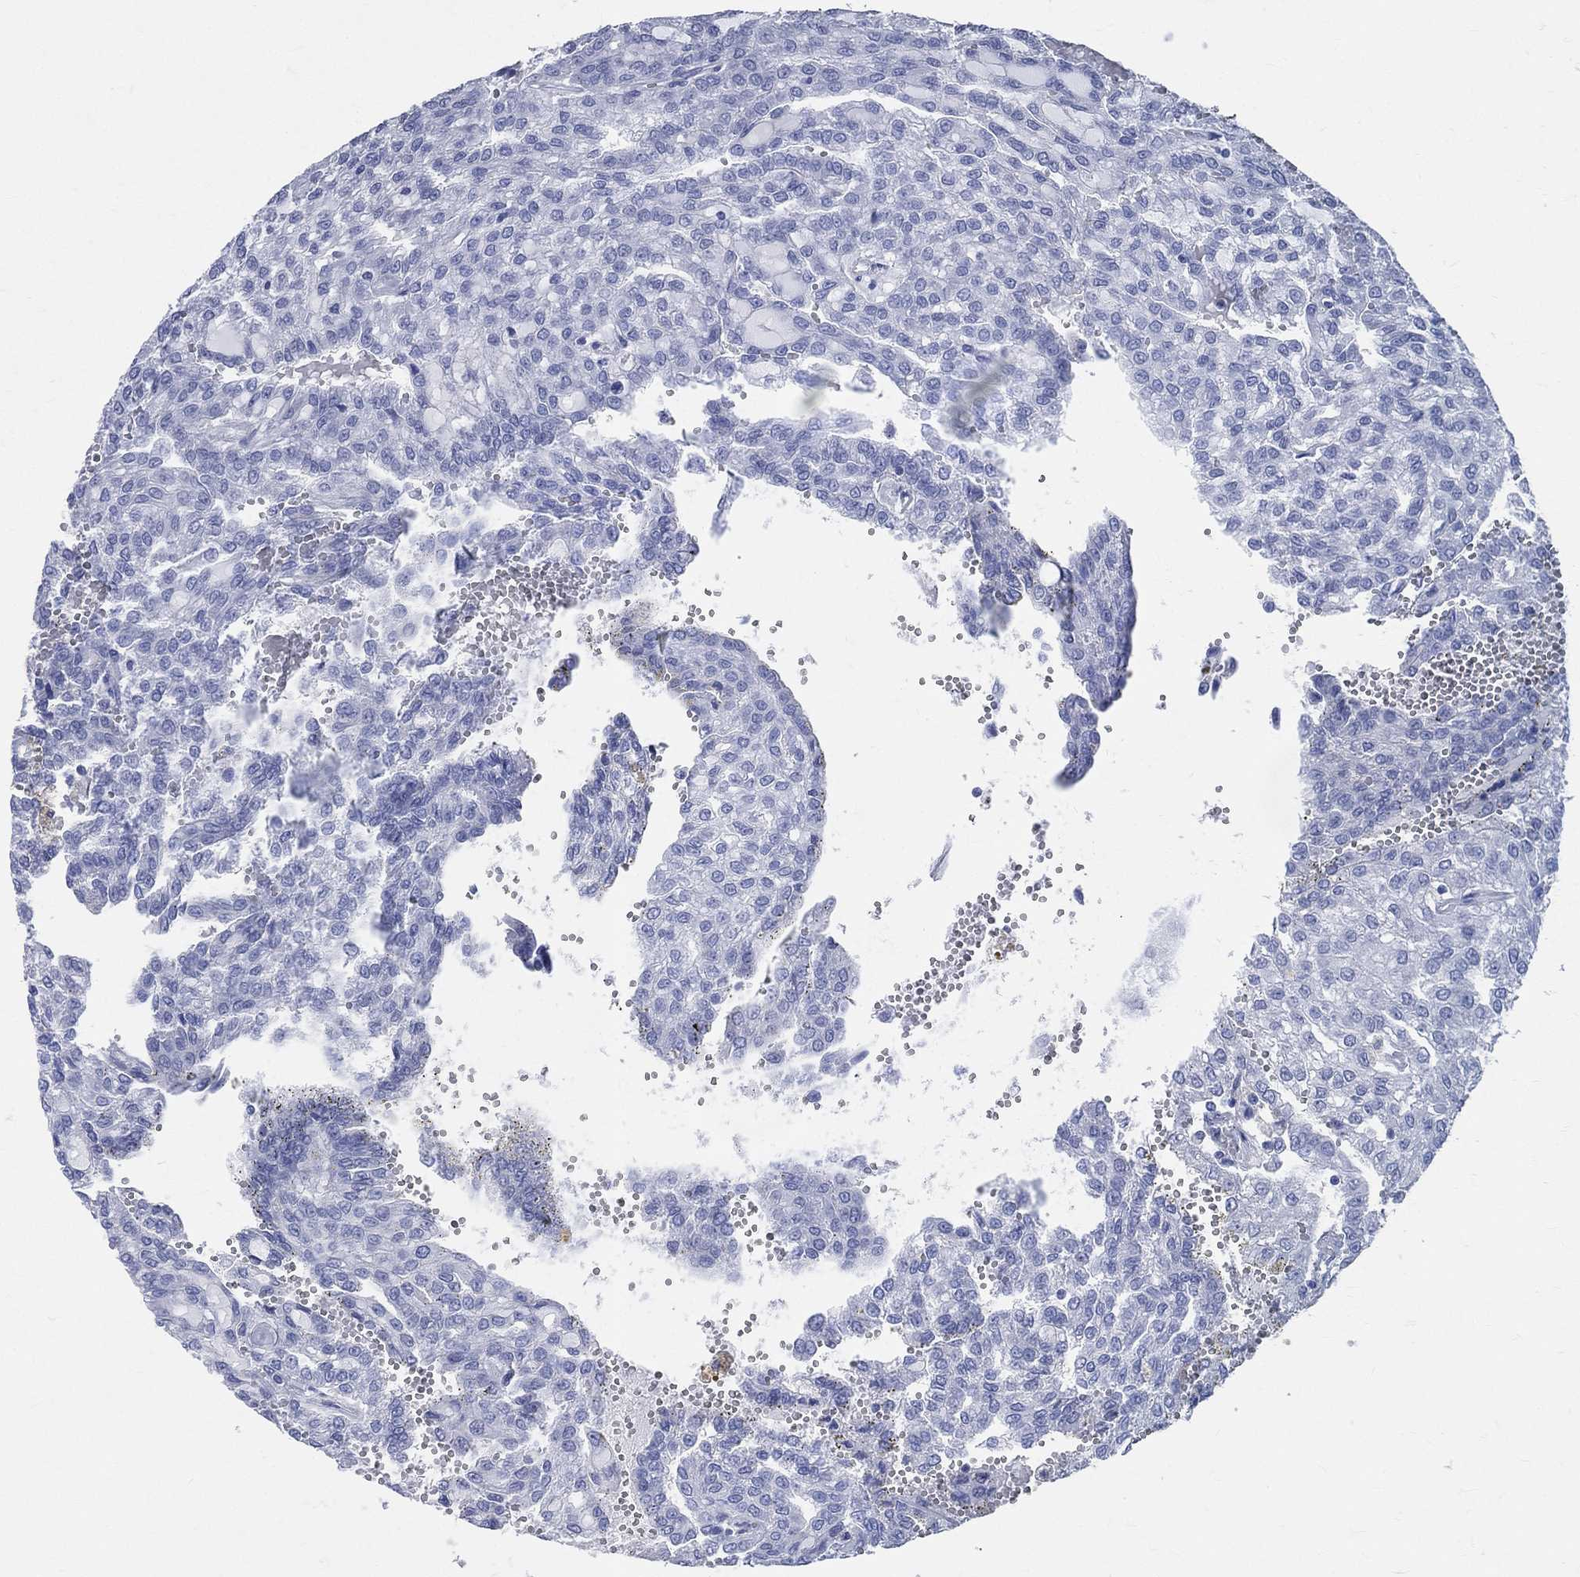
{"staining": {"intensity": "negative", "quantity": "none", "location": "none"}, "tissue": "renal cancer", "cell_type": "Tumor cells", "image_type": "cancer", "snomed": [{"axis": "morphology", "description": "Adenocarcinoma, NOS"}, {"axis": "topography", "description": "Kidney"}], "caption": "IHC of renal adenocarcinoma demonstrates no staining in tumor cells.", "gene": "SYP", "patient": {"sex": "male", "age": 63}}